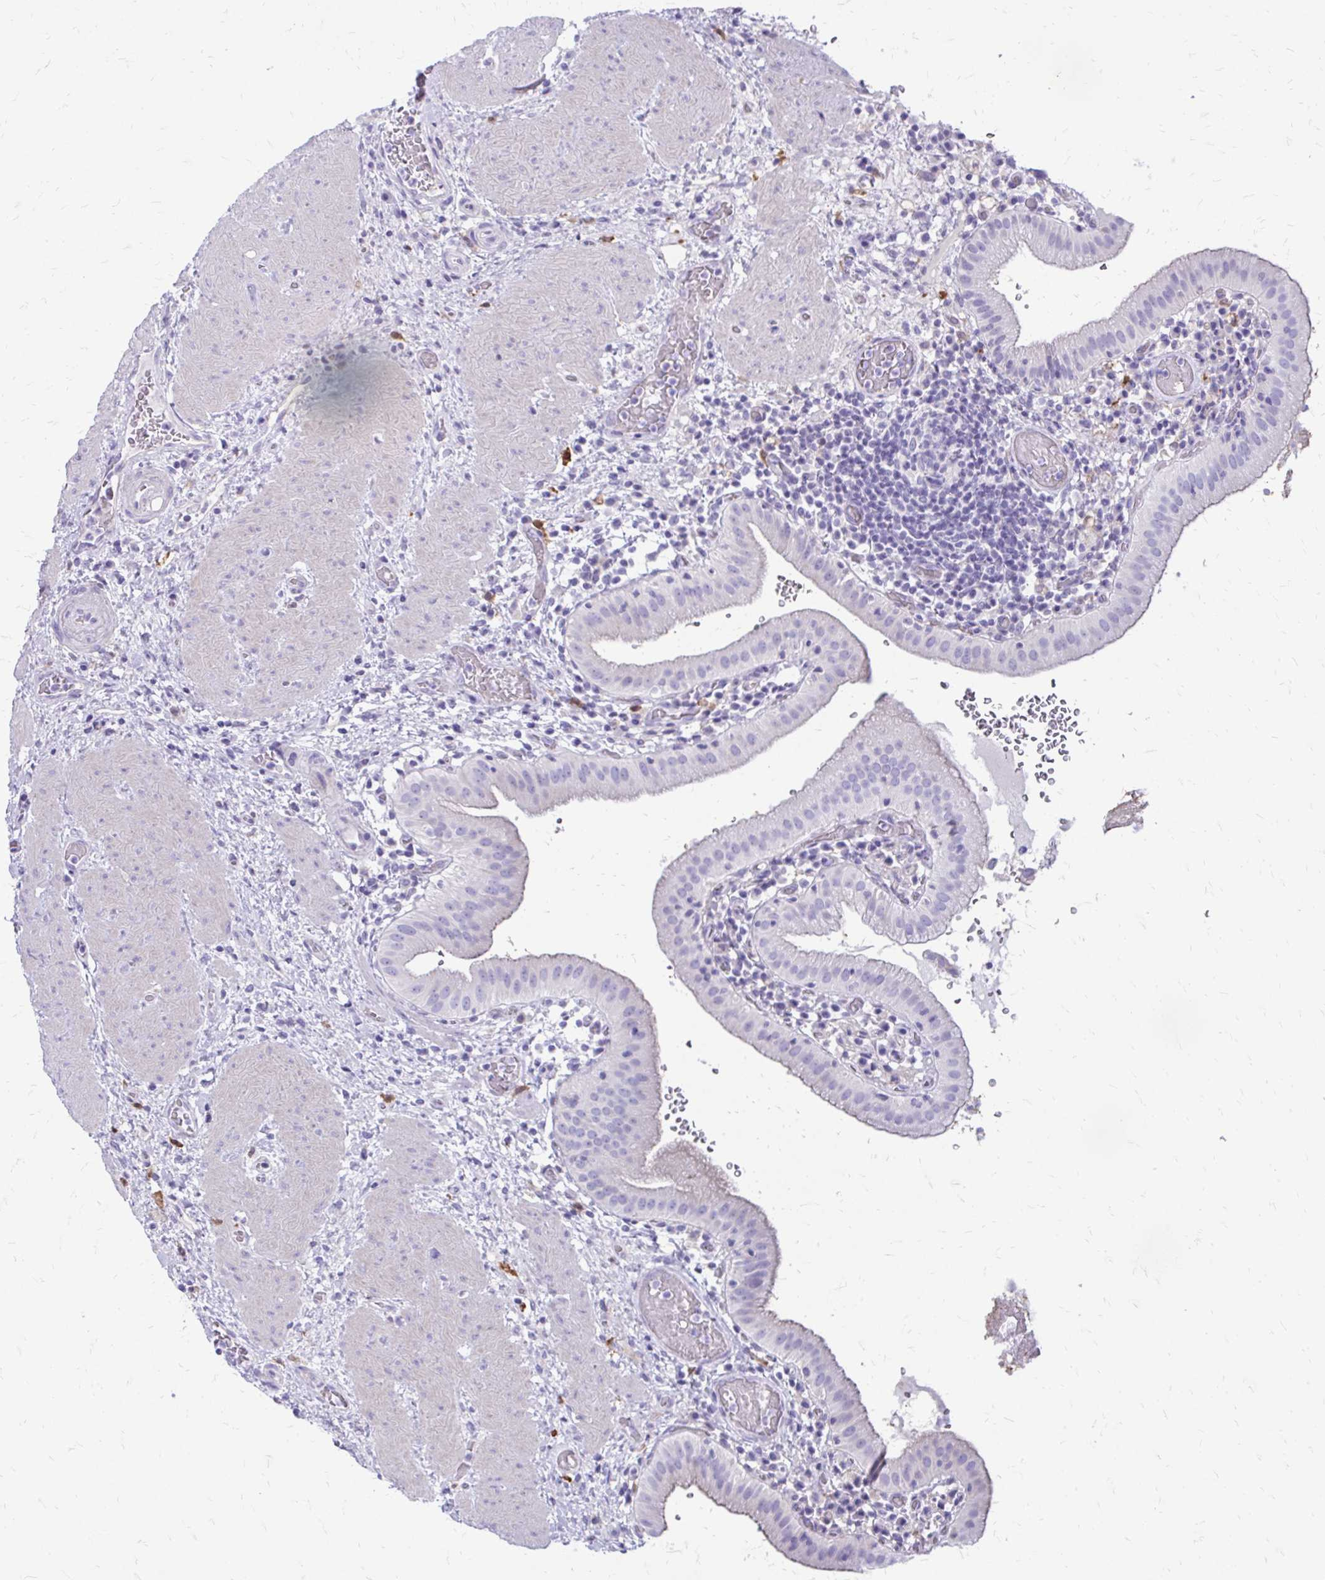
{"staining": {"intensity": "negative", "quantity": "none", "location": "none"}, "tissue": "gallbladder", "cell_type": "Glandular cells", "image_type": "normal", "snomed": [{"axis": "morphology", "description": "Normal tissue, NOS"}, {"axis": "topography", "description": "Gallbladder"}], "caption": "The immunohistochemistry micrograph has no significant staining in glandular cells of gallbladder. (IHC, brightfield microscopy, high magnification).", "gene": "SIGLEC11", "patient": {"sex": "male", "age": 26}}